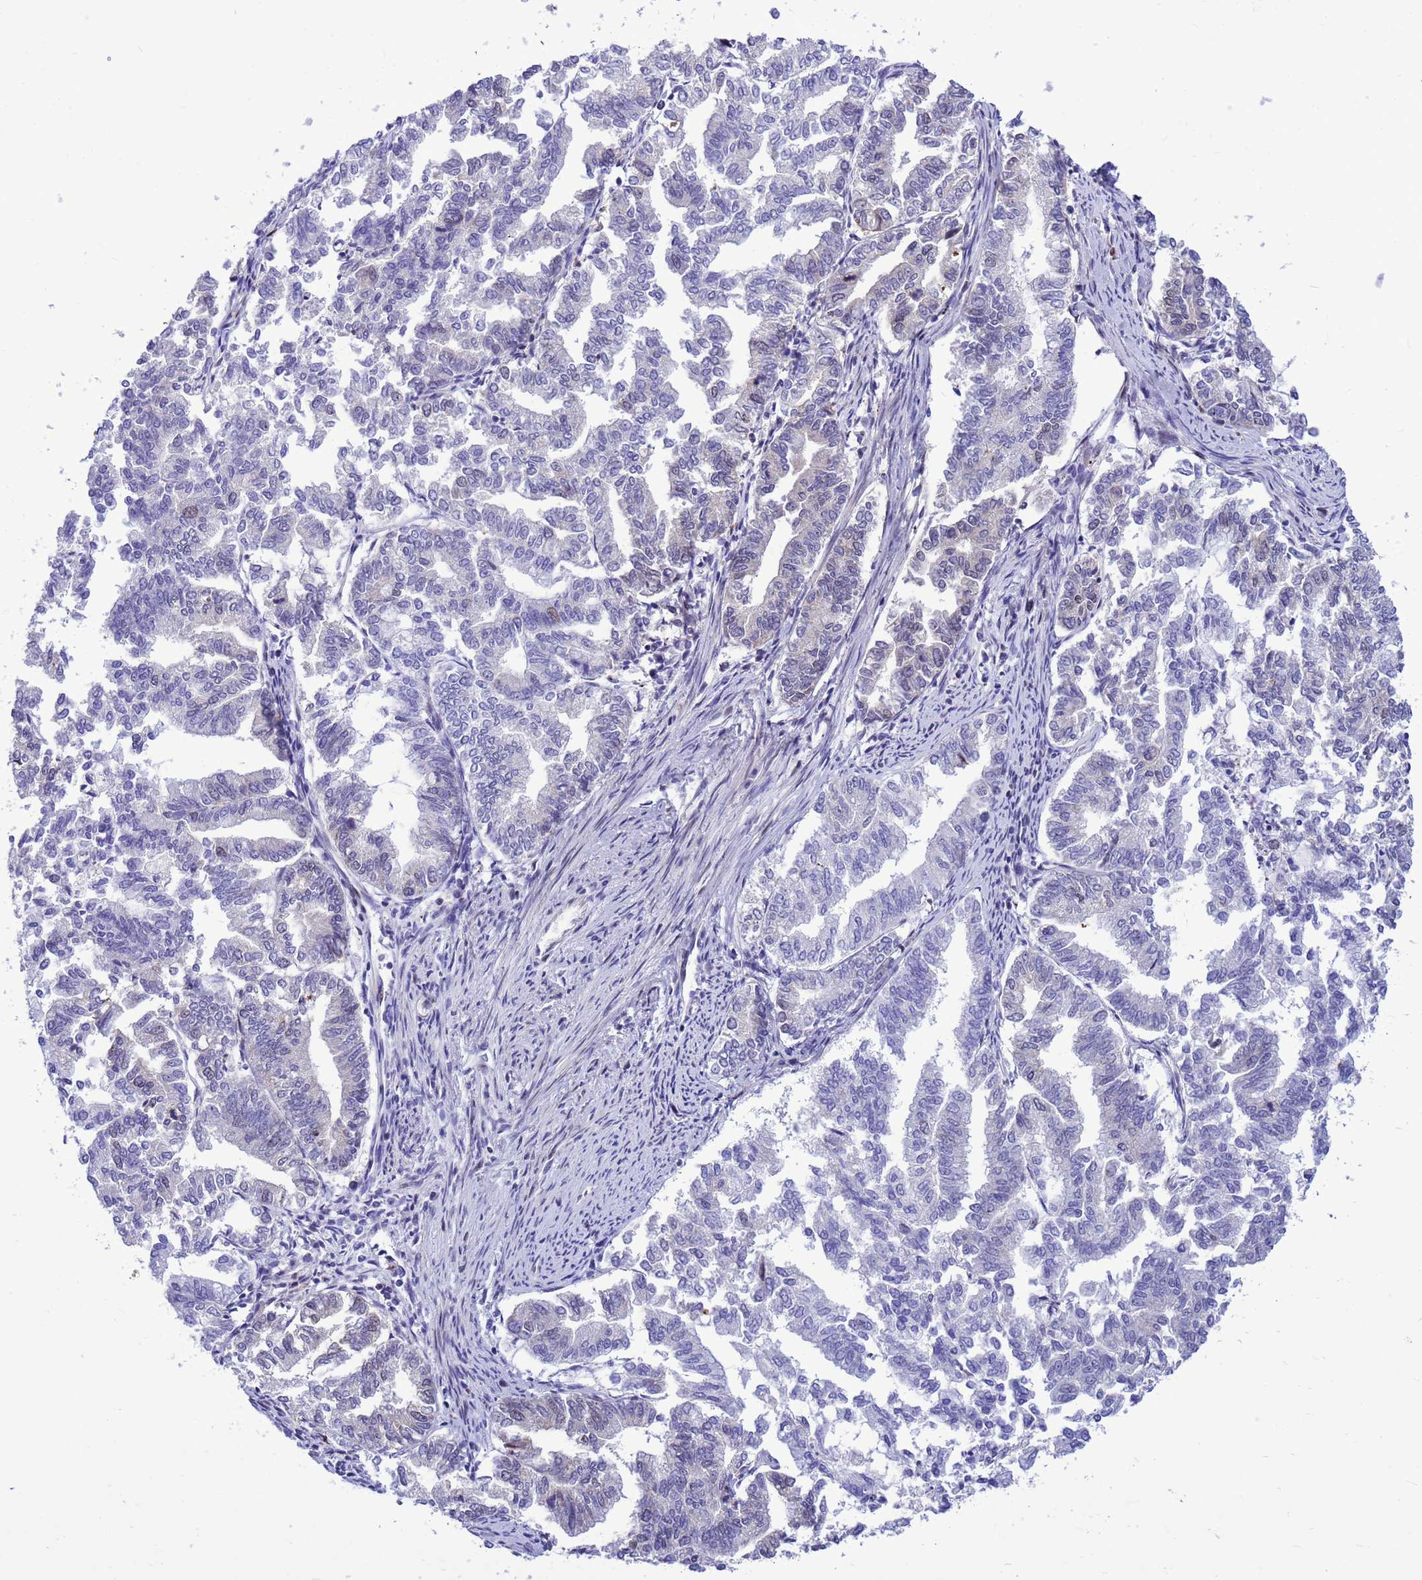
{"staining": {"intensity": "negative", "quantity": "none", "location": "none"}, "tissue": "endometrial cancer", "cell_type": "Tumor cells", "image_type": "cancer", "snomed": [{"axis": "morphology", "description": "Adenocarcinoma, NOS"}, {"axis": "topography", "description": "Endometrium"}], "caption": "Immunohistochemistry (IHC) micrograph of adenocarcinoma (endometrial) stained for a protein (brown), which demonstrates no positivity in tumor cells.", "gene": "ADAMTS7", "patient": {"sex": "female", "age": 79}}